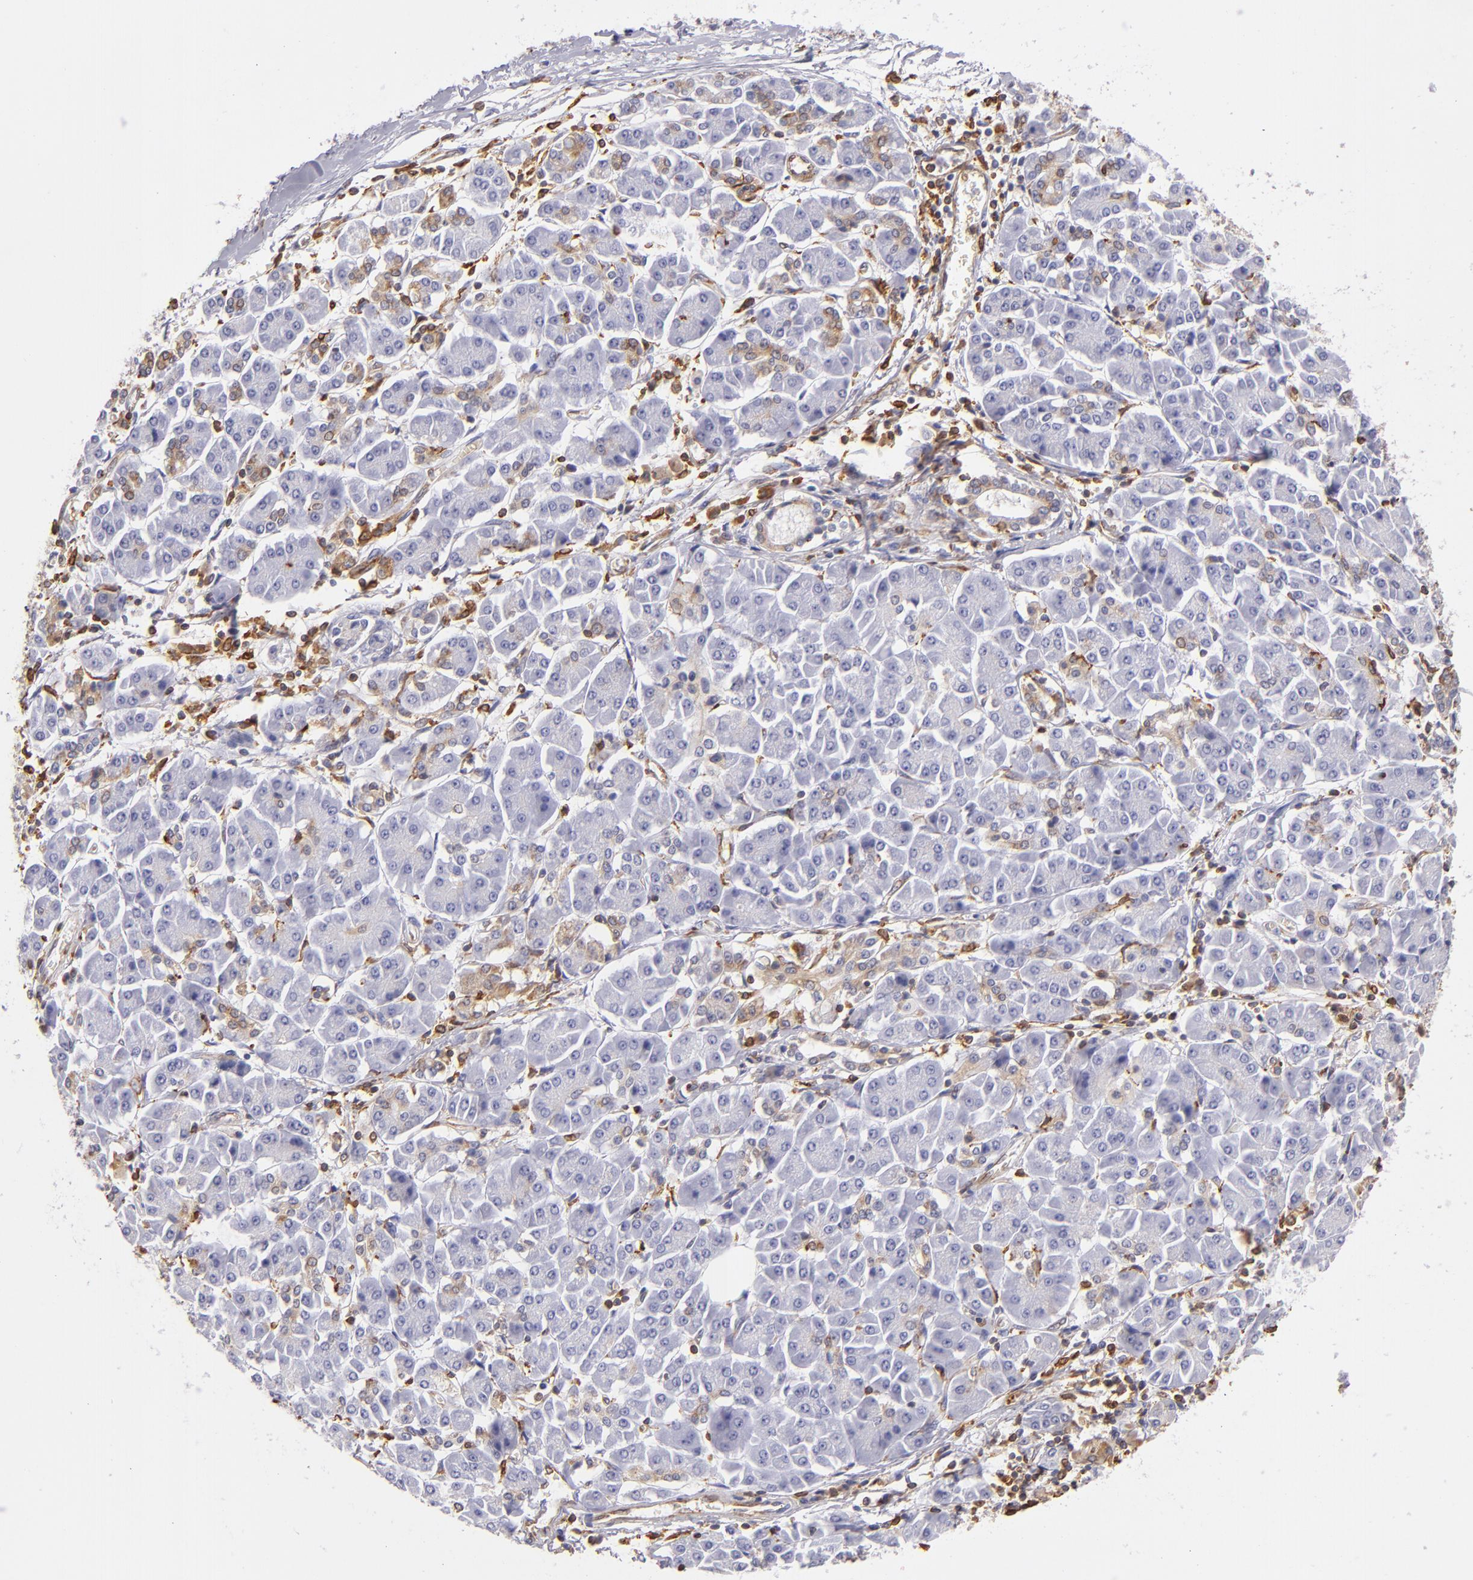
{"staining": {"intensity": "moderate", "quantity": "<25%", "location": "cytoplasmic/membranous"}, "tissue": "pancreatic cancer", "cell_type": "Tumor cells", "image_type": "cancer", "snomed": [{"axis": "morphology", "description": "Adenocarcinoma, NOS"}, {"axis": "topography", "description": "Pancreas"}], "caption": "The immunohistochemical stain highlights moderate cytoplasmic/membranous positivity in tumor cells of pancreatic cancer (adenocarcinoma) tissue.", "gene": "CD74", "patient": {"sex": "female", "age": 57}}